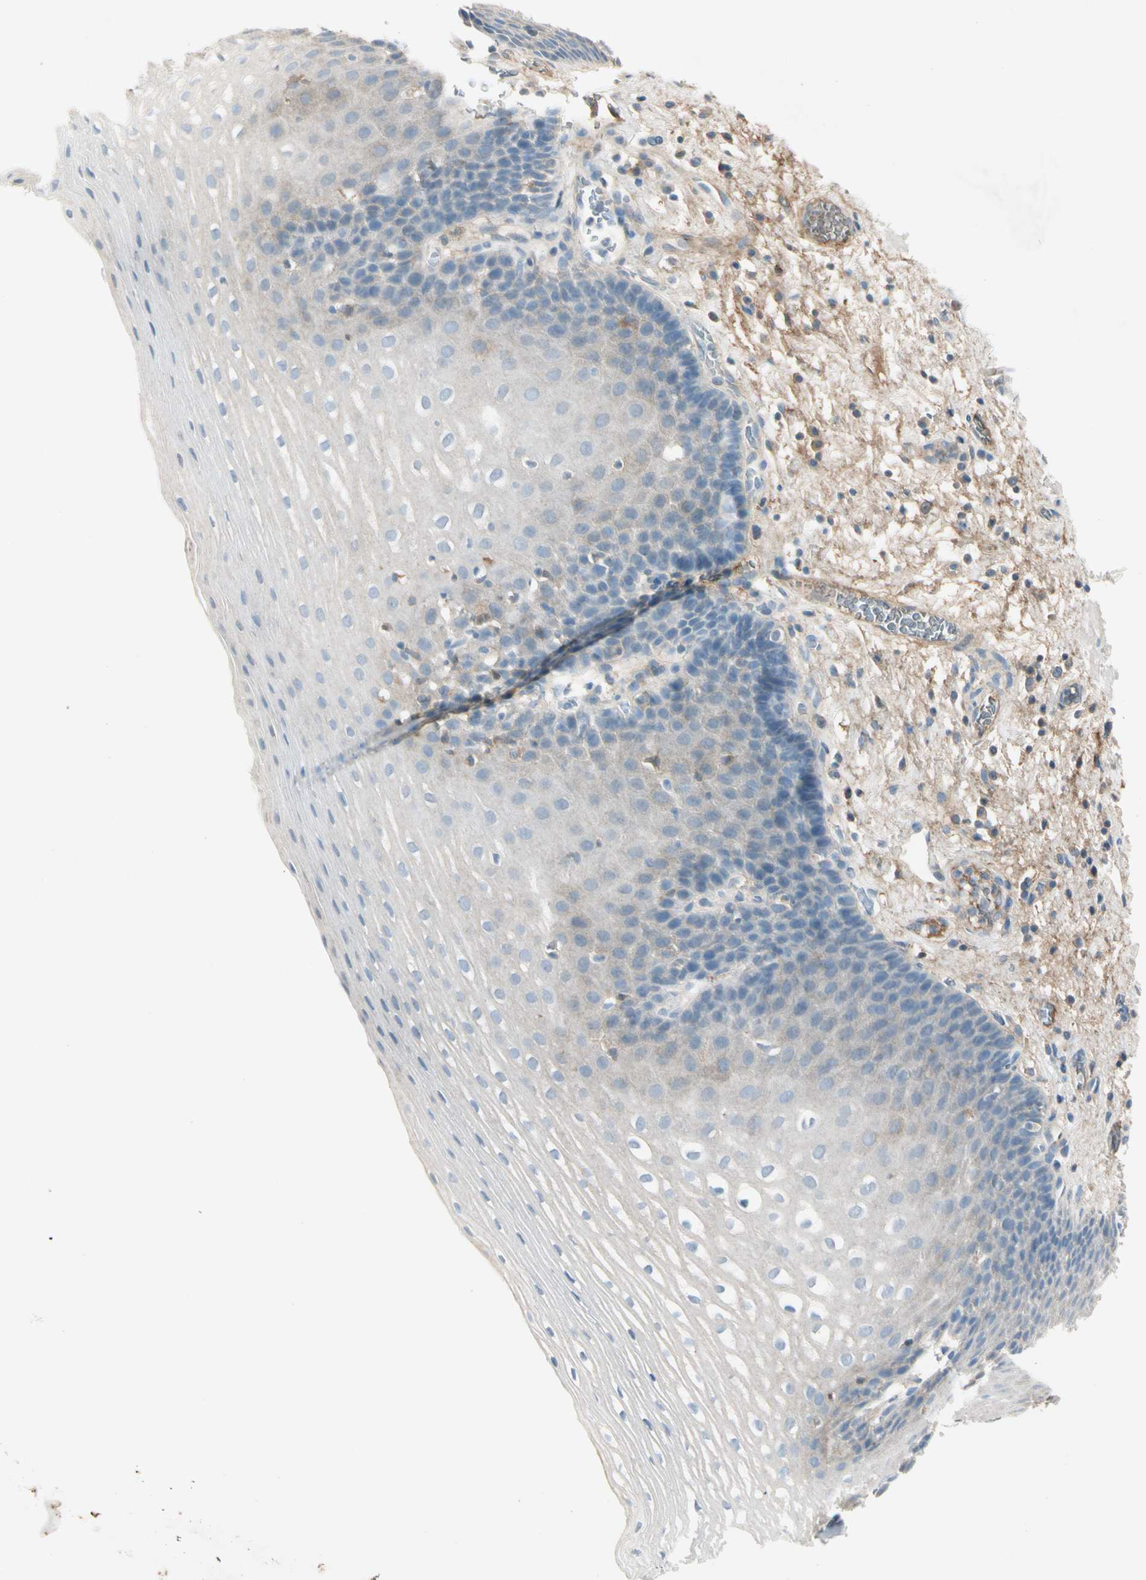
{"staining": {"intensity": "negative", "quantity": "none", "location": "none"}, "tissue": "esophagus", "cell_type": "Squamous epithelial cells", "image_type": "normal", "snomed": [{"axis": "morphology", "description": "Normal tissue, NOS"}, {"axis": "topography", "description": "Esophagus"}], "caption": "This is a photomicrograph of immunohistochemistry staining of benign esophagus, which shows no staining in squamous epithelial cells. (DAB immunohistochemistry (IHC), high magnification).", "gene": "SERPIND1", "patient": {"sex": "male", "age": 48}}